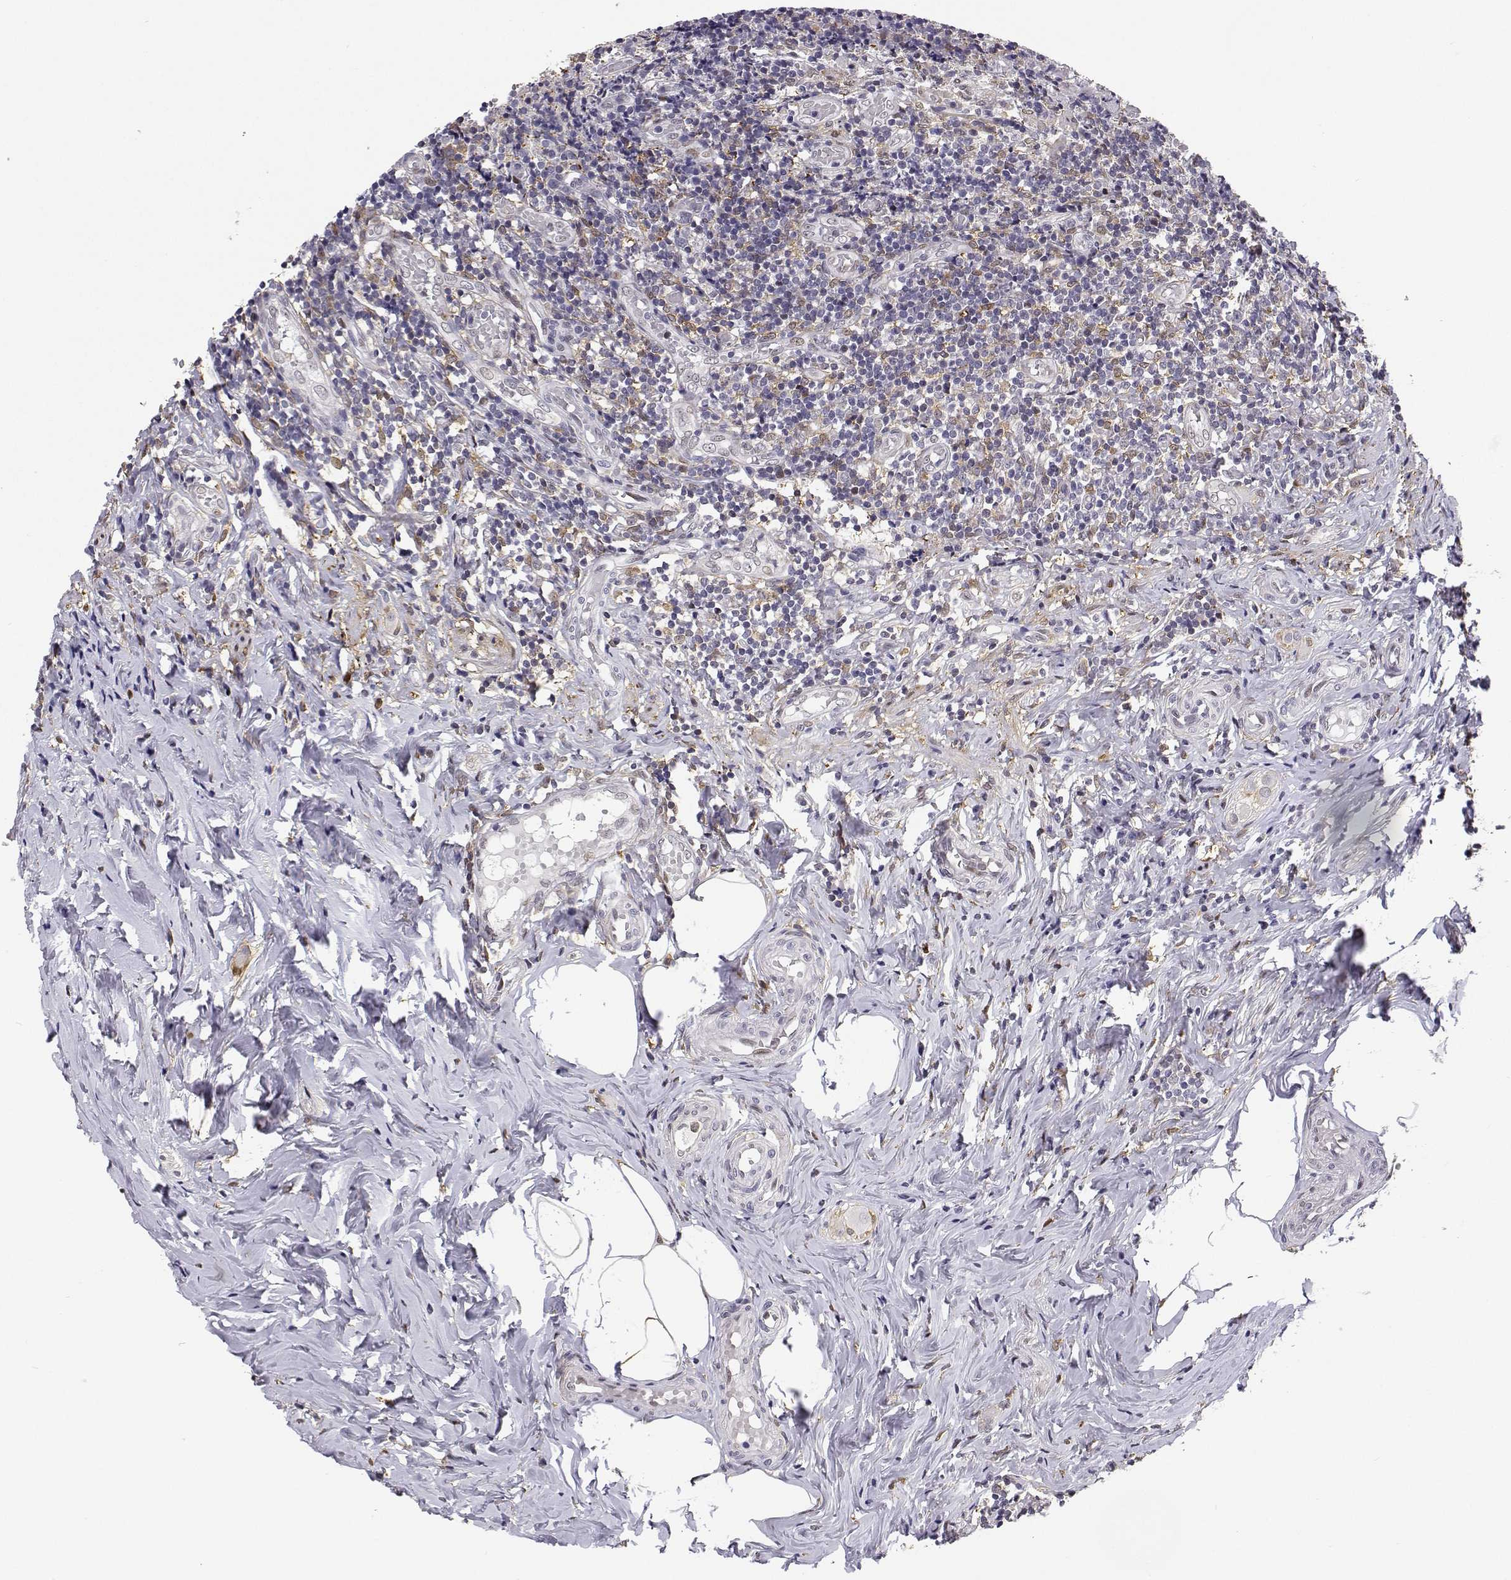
{"staining": {"intensity": "weak", "quantity": ">75%", "location": "nuclear"}, "tissue": "appendix", "cell_type": "Glandular cells", "image_type": "normal", "snomed": [{"axis": "morphology", "description": "Normal tissue, NOS"}, {"axis": "topography", "description": "Appendix"}], "caption": "Glandular cells show low levels of weak nuclear expression in about >75% of cells in benign human appendix. The staining was performed using DAB (3,3'-diaminobenzidine), with brown indicating positive protein expression. Nuclei are stained blue with hematoxylin.", "gene": "PHGDH", "patient": {"sex": "female", "age": 32}}